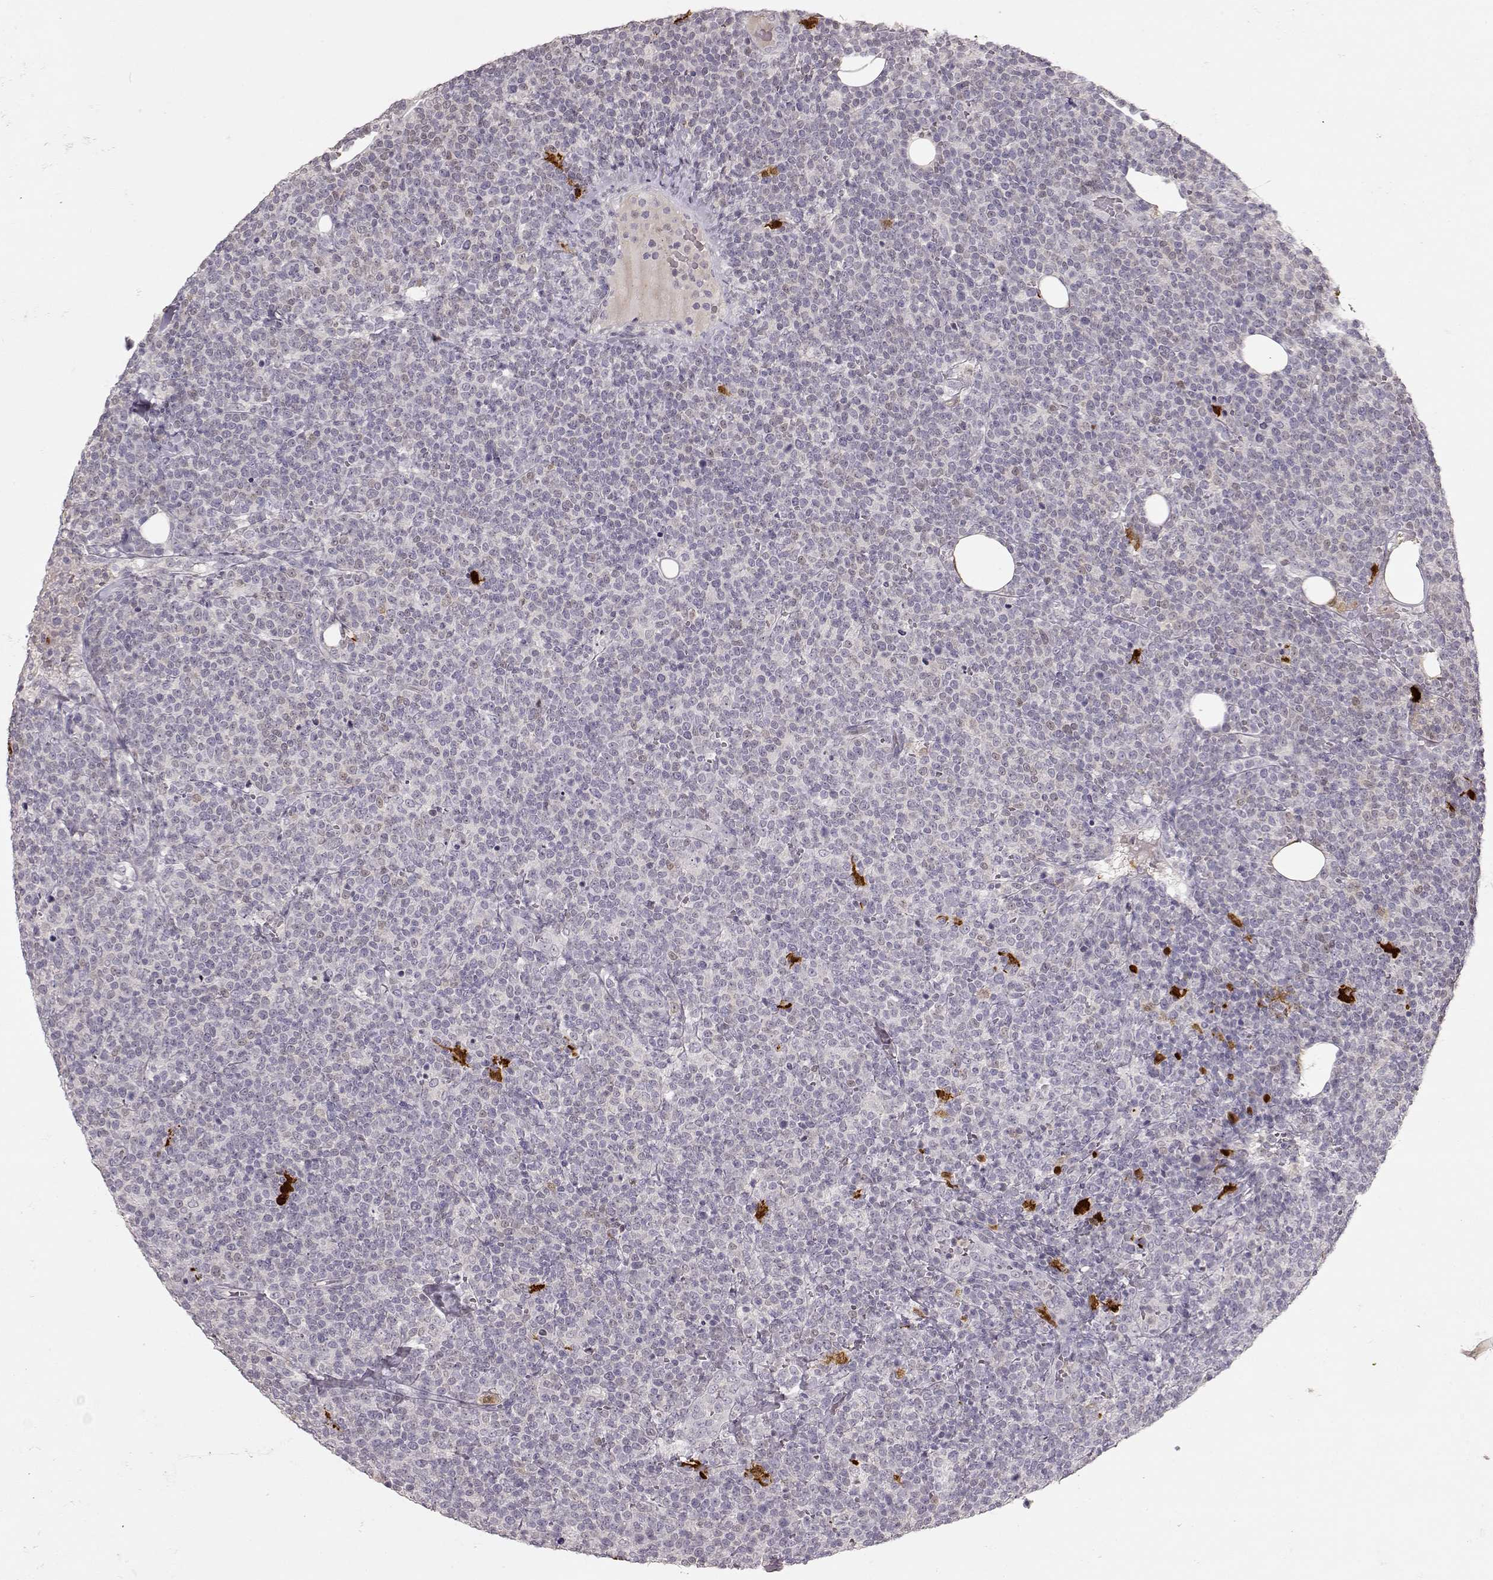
{"staining": {"intensity": "negative", "quantity": "none", "location": "none"}, "tissue": "lymphoma", "cell_type": "Tumor cells", "image_type": "cancer", "snomed": [{"axis": "morphology", "description": "Malignant lymphoma, non-Hodgkin's type, High grade"}, {"axis": "topography", "description": "Lymph node"}], "caption": "Immunohistochemistry (IHC) of human malignant lymphoma, non-Hodgkin's type (high-grade) displays no staining in tumor cells.", "gene": "S100B", "patient": {"sex": "male", "age": 61}}